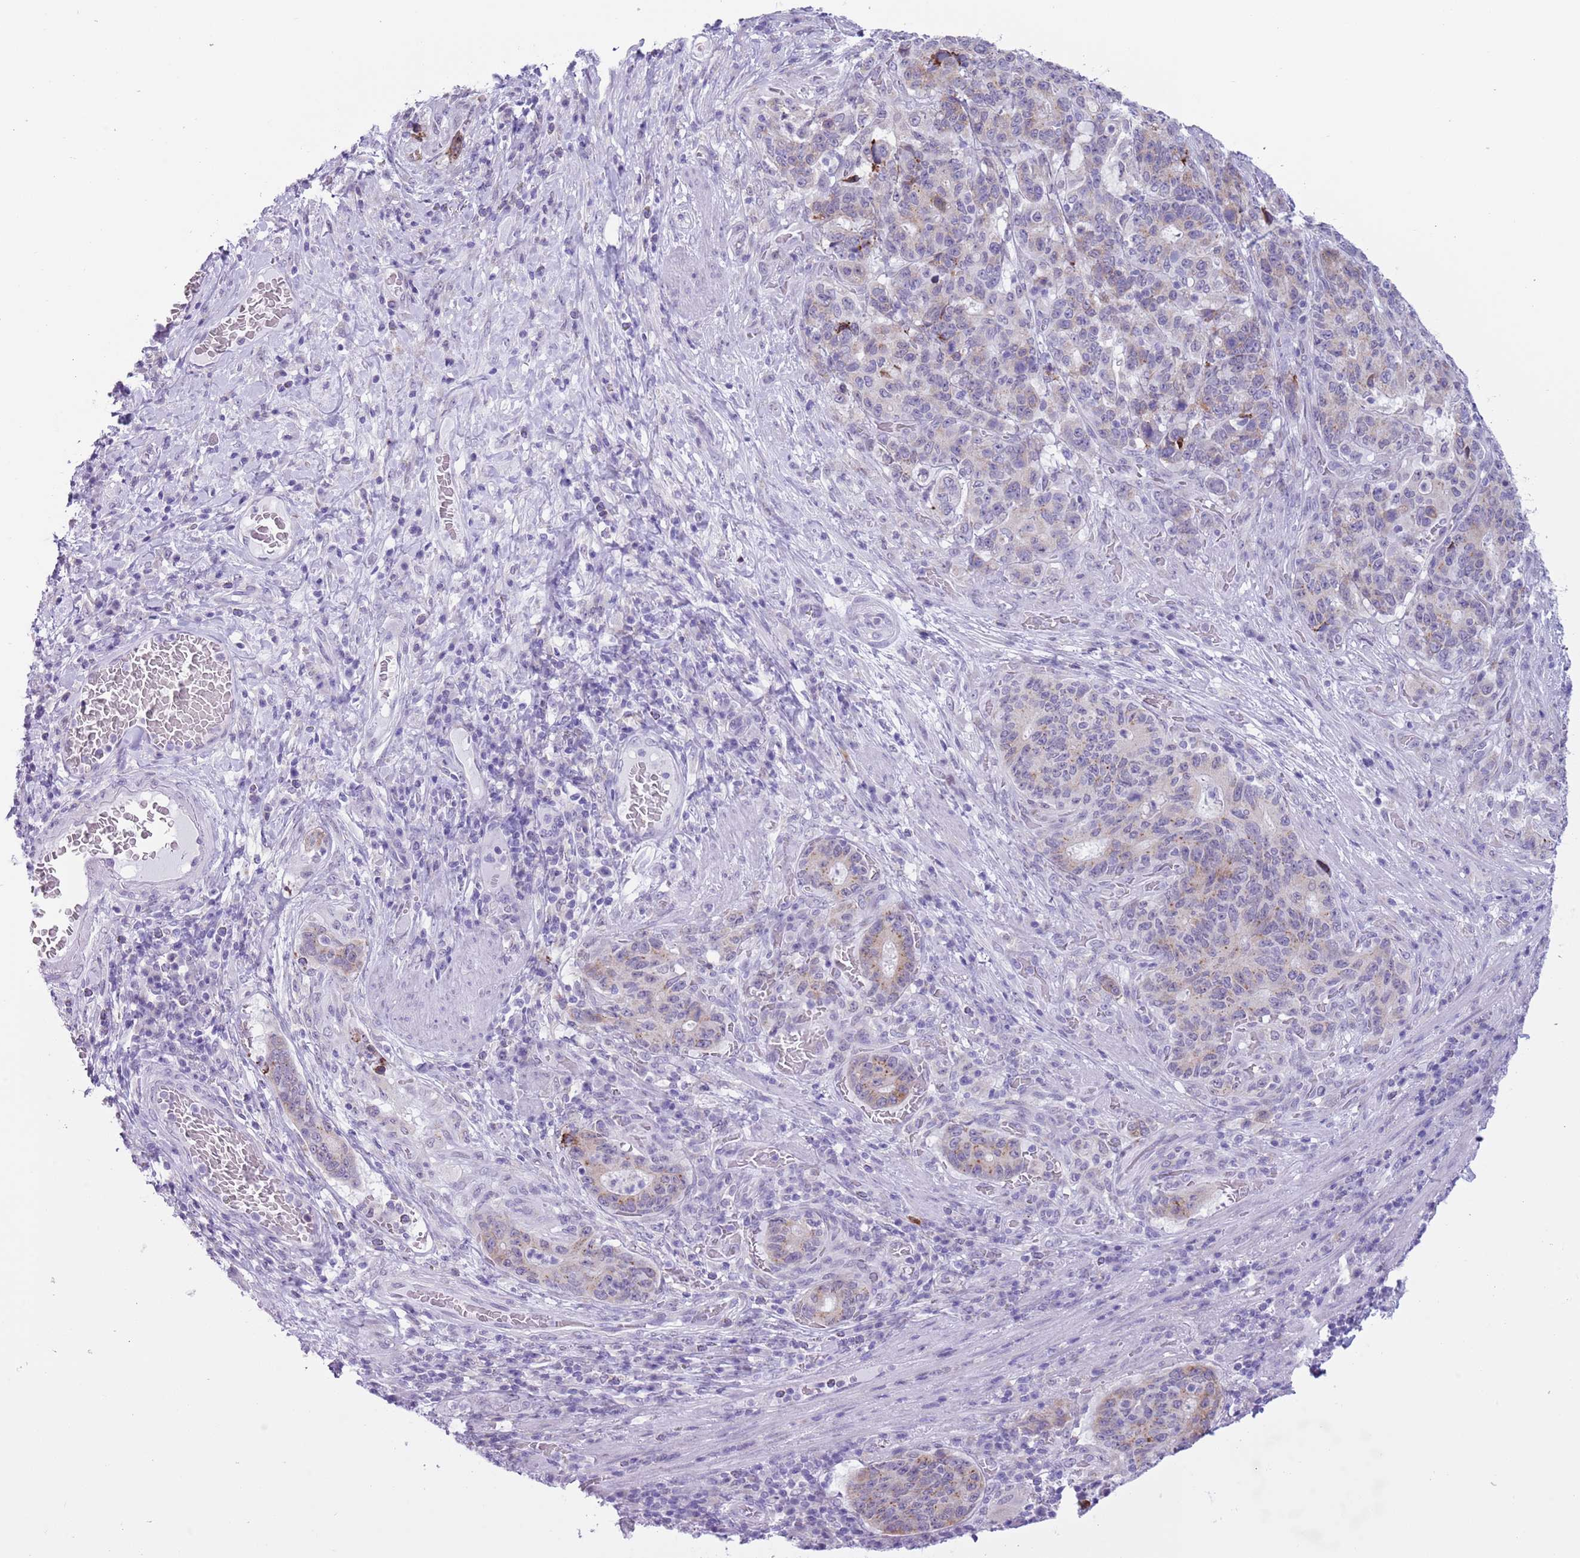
{"staining": {"intensity": "moderate", "quantity": "<25%", "location": "cytoplasmic/membranous"}, "tissue": "stomach cancer", "cell_type": "Tumor cells", "image_type": "cancer", "snomed": [{"axis": "morphology", "description": "Normal tissue, NOS"}, {"axis": "morphology", "description": "Adenocarcinoma, NOS"}, {"axis": "topography", "description": "Stomach"}], "caption": "There is low levels of moderate cytoplasmic/membranous staining in tumor cells of stomach cancer (adenocarcinoma), as demonstrated by immunohistochemical staining (brown color).", "gene": "ZNF576", "patient": {"sex": "female", "age": 64}}